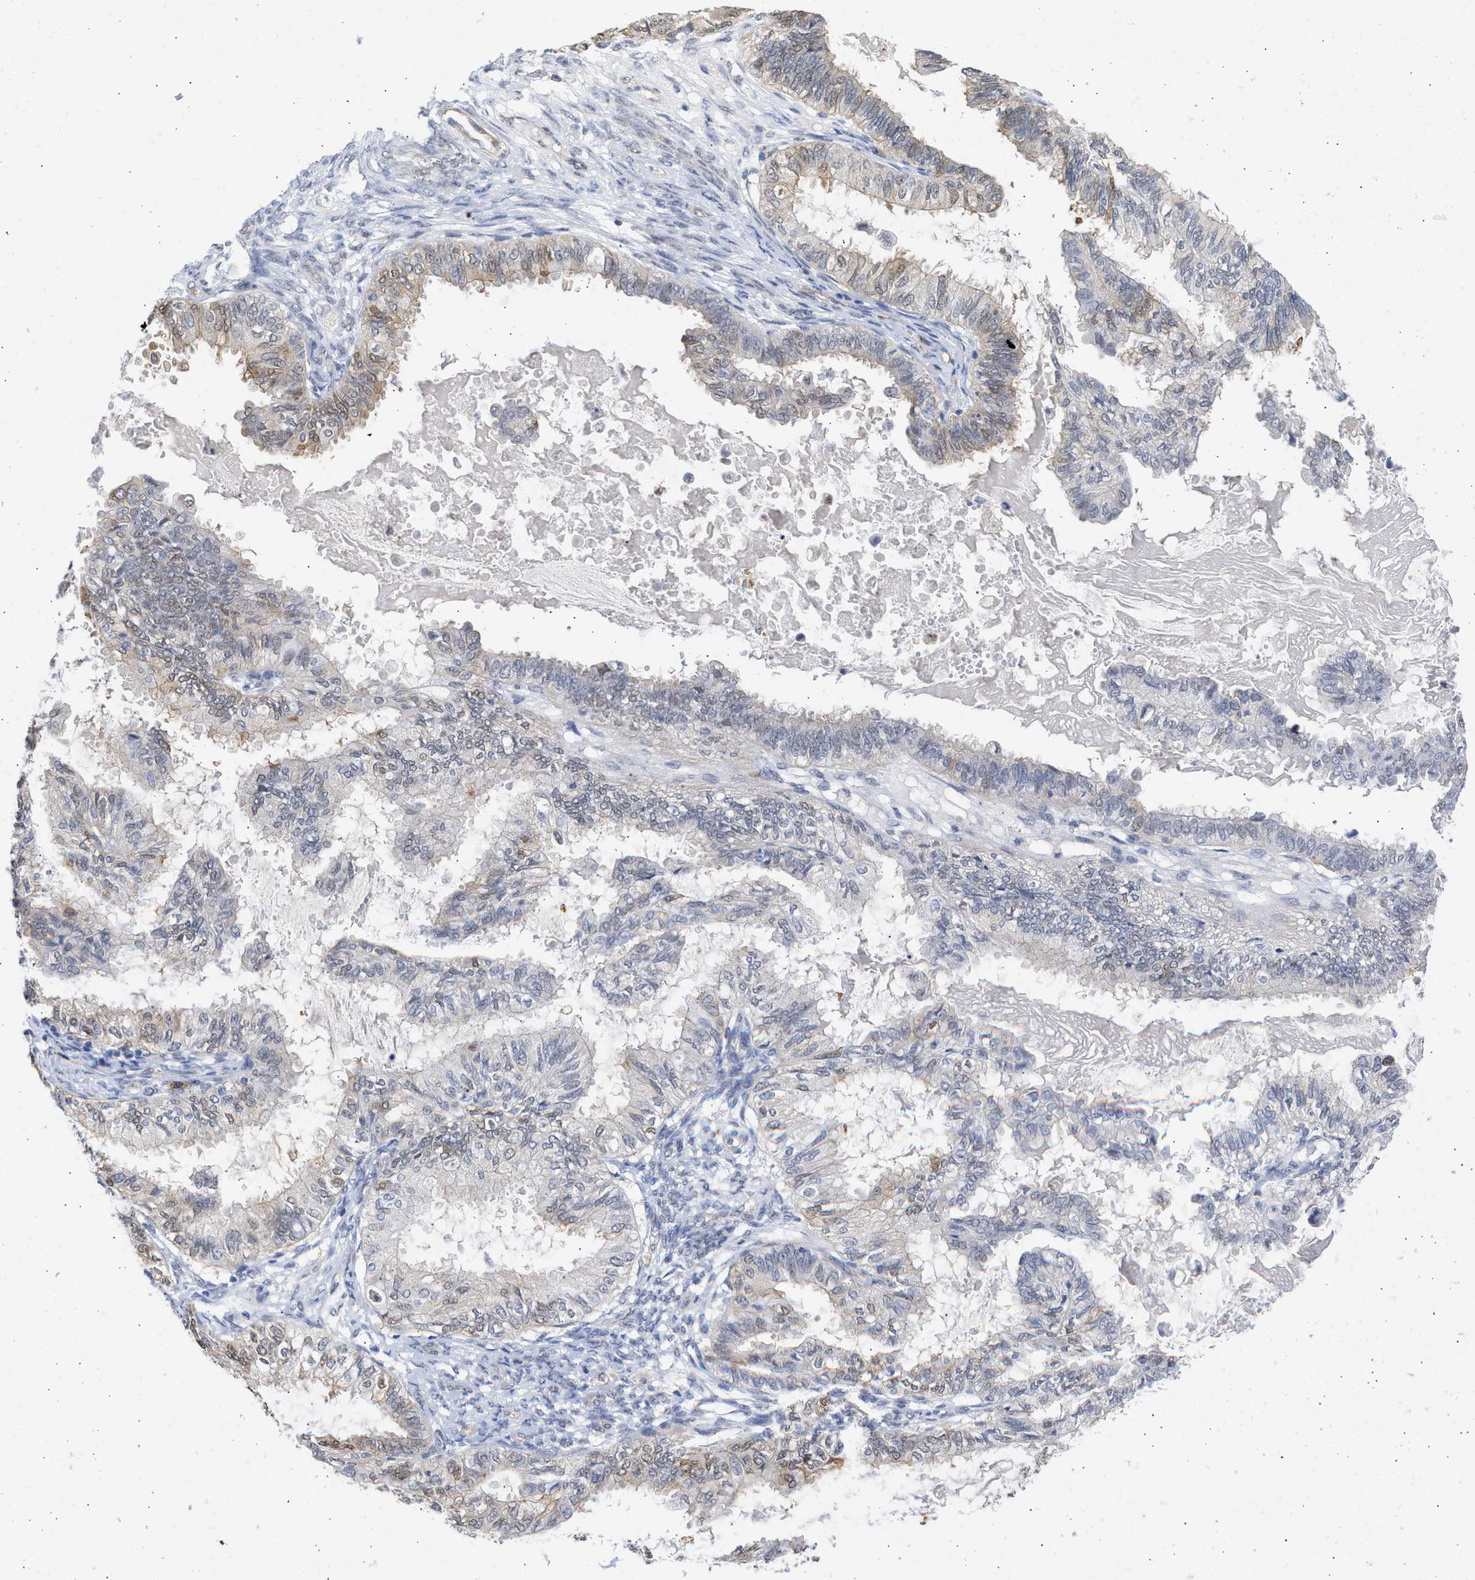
{"staining": {"intensity": "weak", "quantity": "25%-75%", "location": "cytoplasmic/membranous,nuclear"}, "tissue": "cervical cancer", "cell_type": "Tumor cells", "image_type": "cancer", "snomed": [{"axis": "morphology", "description": "Normal tissue, NOS"}, {"axis": "morphology", "description": "Adenocarcinoma, NOS"}, {"axis": "topography", "description": "Cervix"}, {"axis": "topography", "description": "Endometrium"}], "caption": "Cervical adenocarcinoma stained with DAB immunohistochemistry (IHC) reveals low levels of weak cytoplasmic/membranous and nuclear staining in approximately 25%-75% of tumor cells.", "gene": "THRA", "patient": {"sex": "female", "age": 86}}